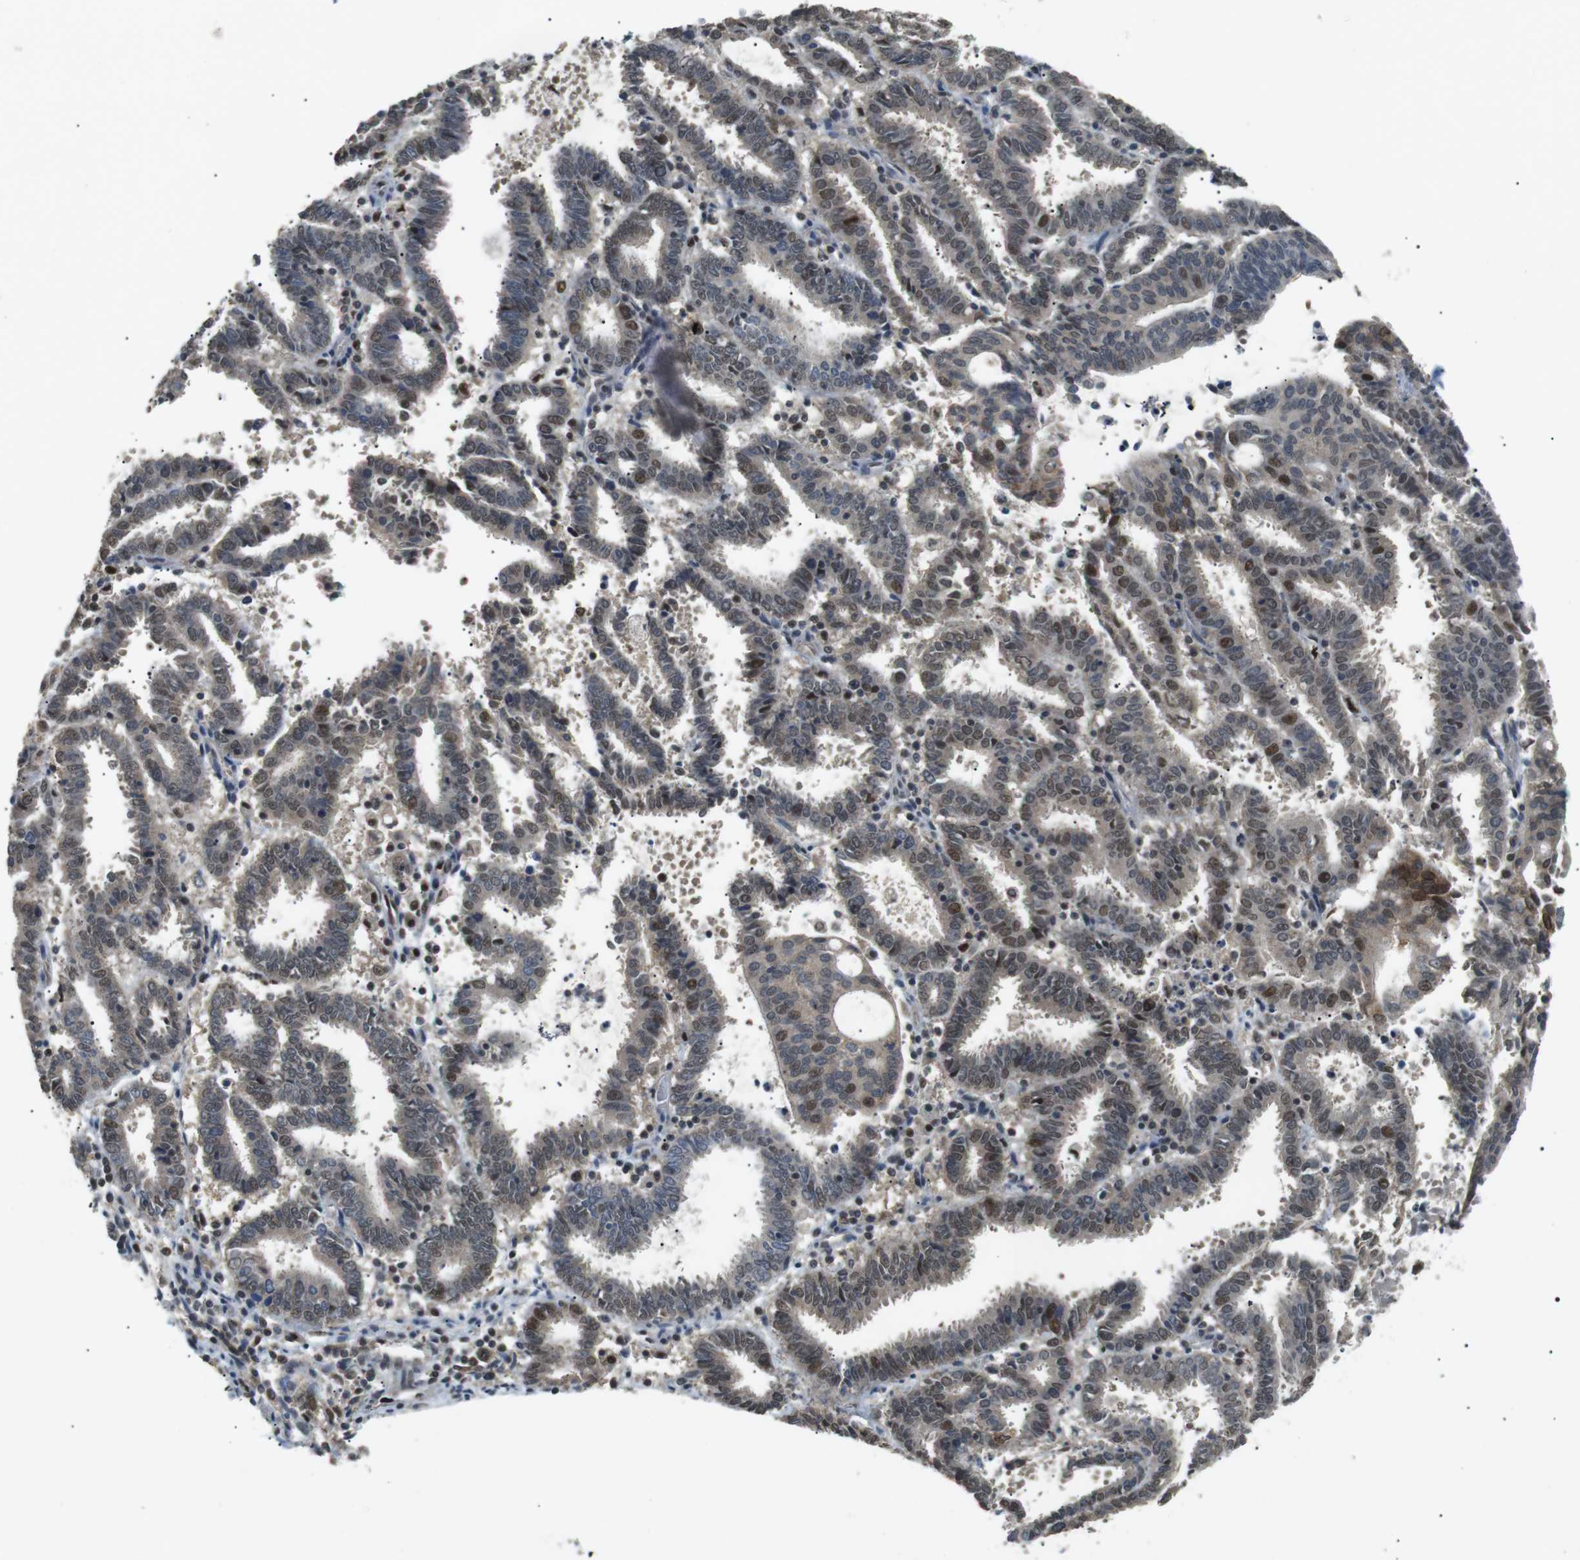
{"staining": {"intensity": "moderate", "quantity": "25%-75%", "location": "nuclear"}, "tissue": "endometrial cancer", "cell_type": "Tumor cells", "image_type": "cancer", "snomed": [{"axis": "morphology", "description": "Adenocarcinoma, NOS"}, {"axis": "topography", "description": "Uterus"}], "caption": "Endometrial adenocarcinoma was stained to show a protein in brown. There is medium levels of moderate nuclear staining in approximately 25%-75% of tumor cells.", "gene": "ORAI3", "patient": {"sex": "female", "age": 83}}